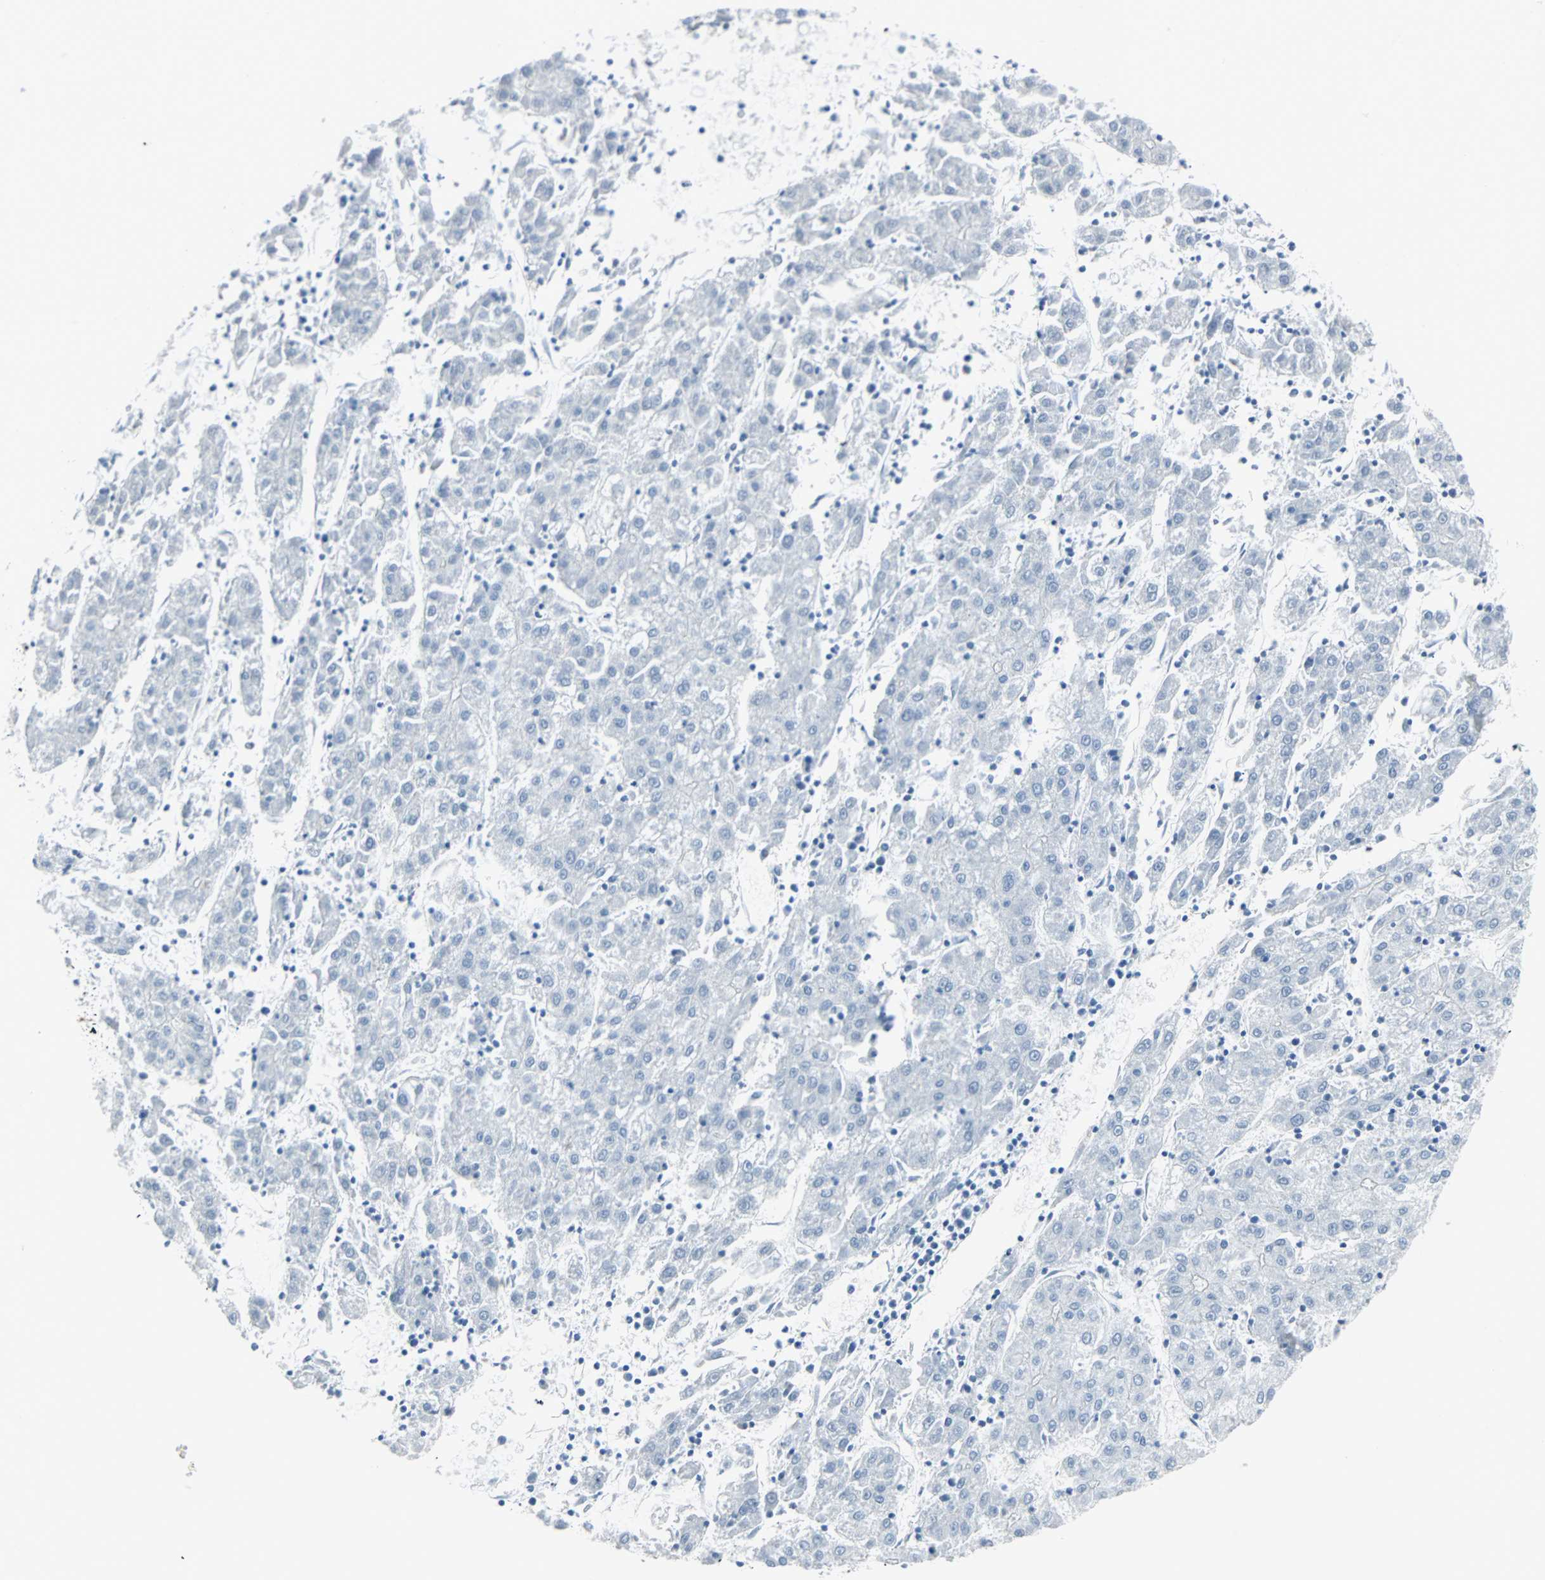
{"staining": {"intensity": "negative", "quantity": "none", "location": "none"}, "tissue": "liver cancer", "cell_type": "Tumor cells", "image_type": "cancer", "snomed": [{"axis": "morphology", "description": "Carcinoma, Hepatocellular, NOS"}, {"axis": "topography", "description": "Liver"}], "caption": "Protein analysis of liver hepatocellular carcinoma shows no significant positivity in tumor cells.", "gene": "STX1A", "patient": {"sex": "male", "age": 72}}